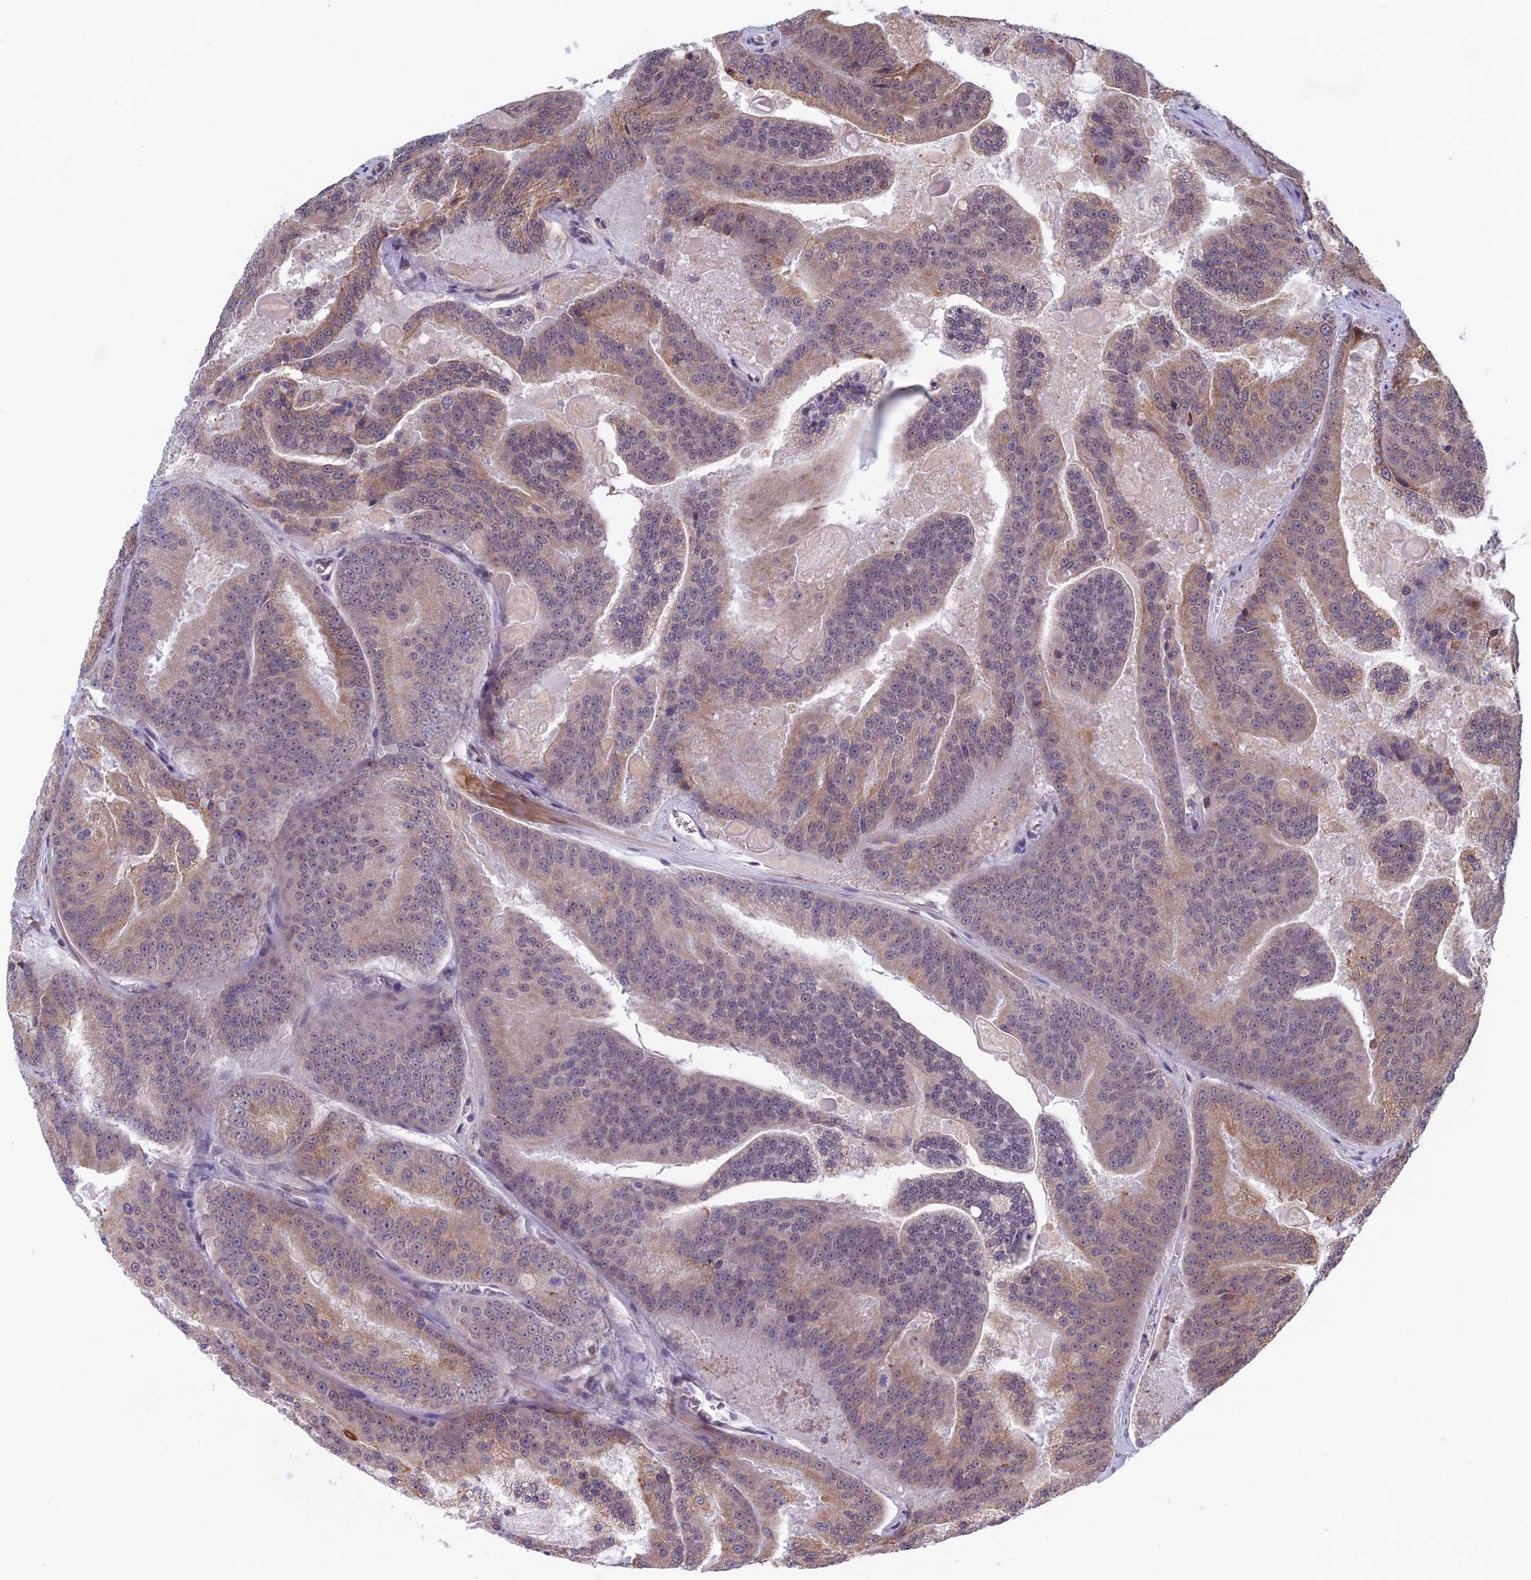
{"staining": {"intensity": "weak", "quantity": "25%-75%", "location": "cytoplasmic/membranous"}, "tissue": "prostate cancer", "cell_type": "Tumor cells", "image_type": "cancer", "snomed": [{"axis": "morphology", "description": "Adenocarcinoma, High grade"}, {"axis": "topography", "description": "Prostate"}], "caption": "Weak cytoplasmic/membranous protein expression is appreciated in approximately 25%-75% of tumor cells in prostate high-grade adenocarcinoma.", "gene": "FADS1", "patient": {"sex": "male", "age": 61}}